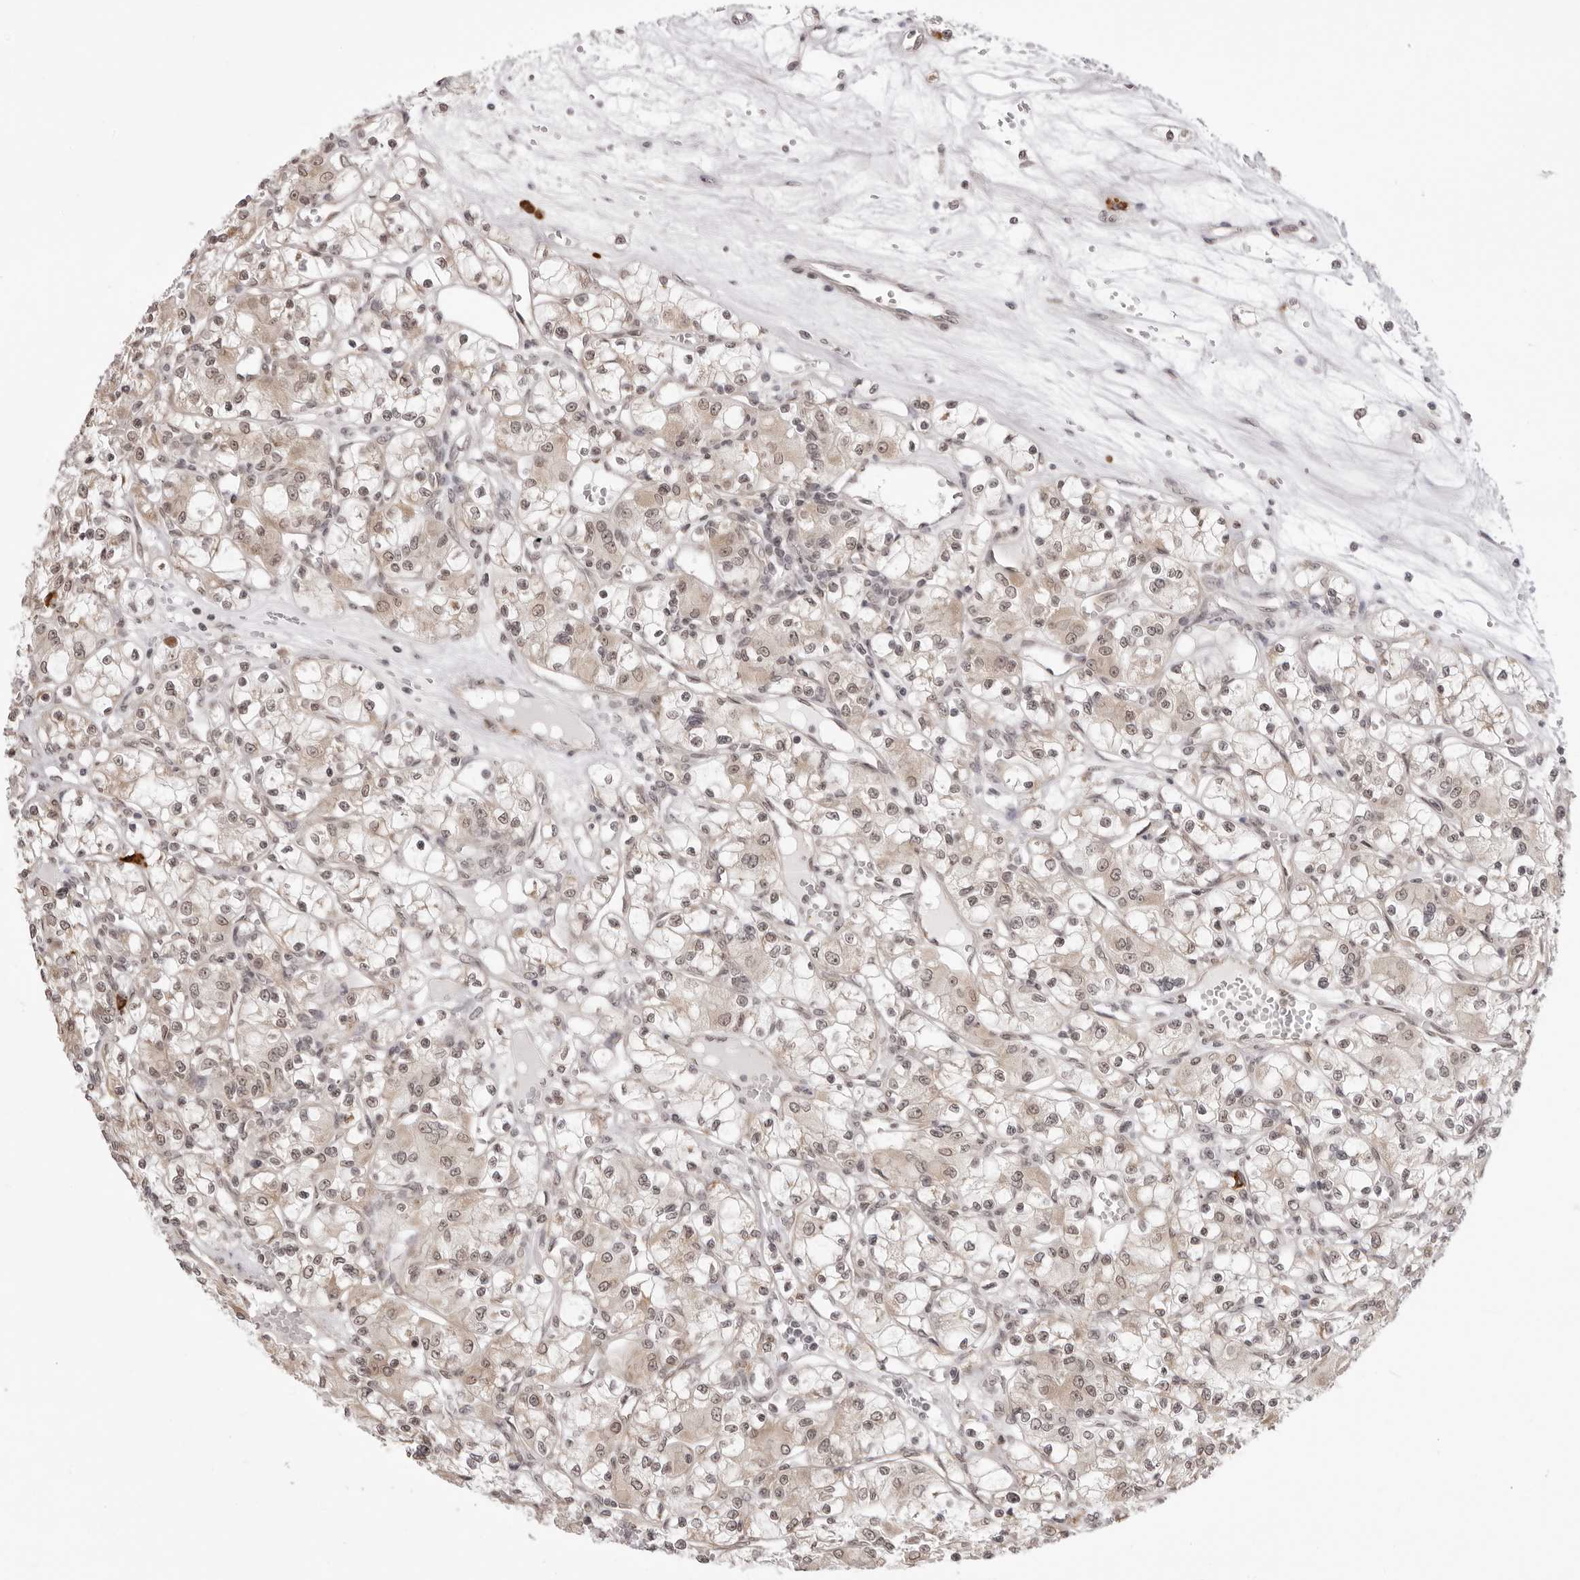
{"staining": {"intensity": "weak", "quantity": "25%-75%", "location": "cytoplasmic/membranous,nuclear"}, "tissue": "renal cancer", "cell_type": "Tumor cells", "image_type": "cancer", "snomed": [{"axis": "morphology", "description": "Adenocarcinoma, NOS"}, {"axis": "topography", "description": "Kidney"}], "caption": "Renal adenocarcinoma stained with DAB (3,3'-diaminobenzidine) immunohistochemistry (IHC) displays low levels of weak cytoplasmic/membranous and nuclear staining in approximately 25%-75% of tumor cells.", "gene": "ZC3H11A", "patient": {"sex": "female", "age": 59}}